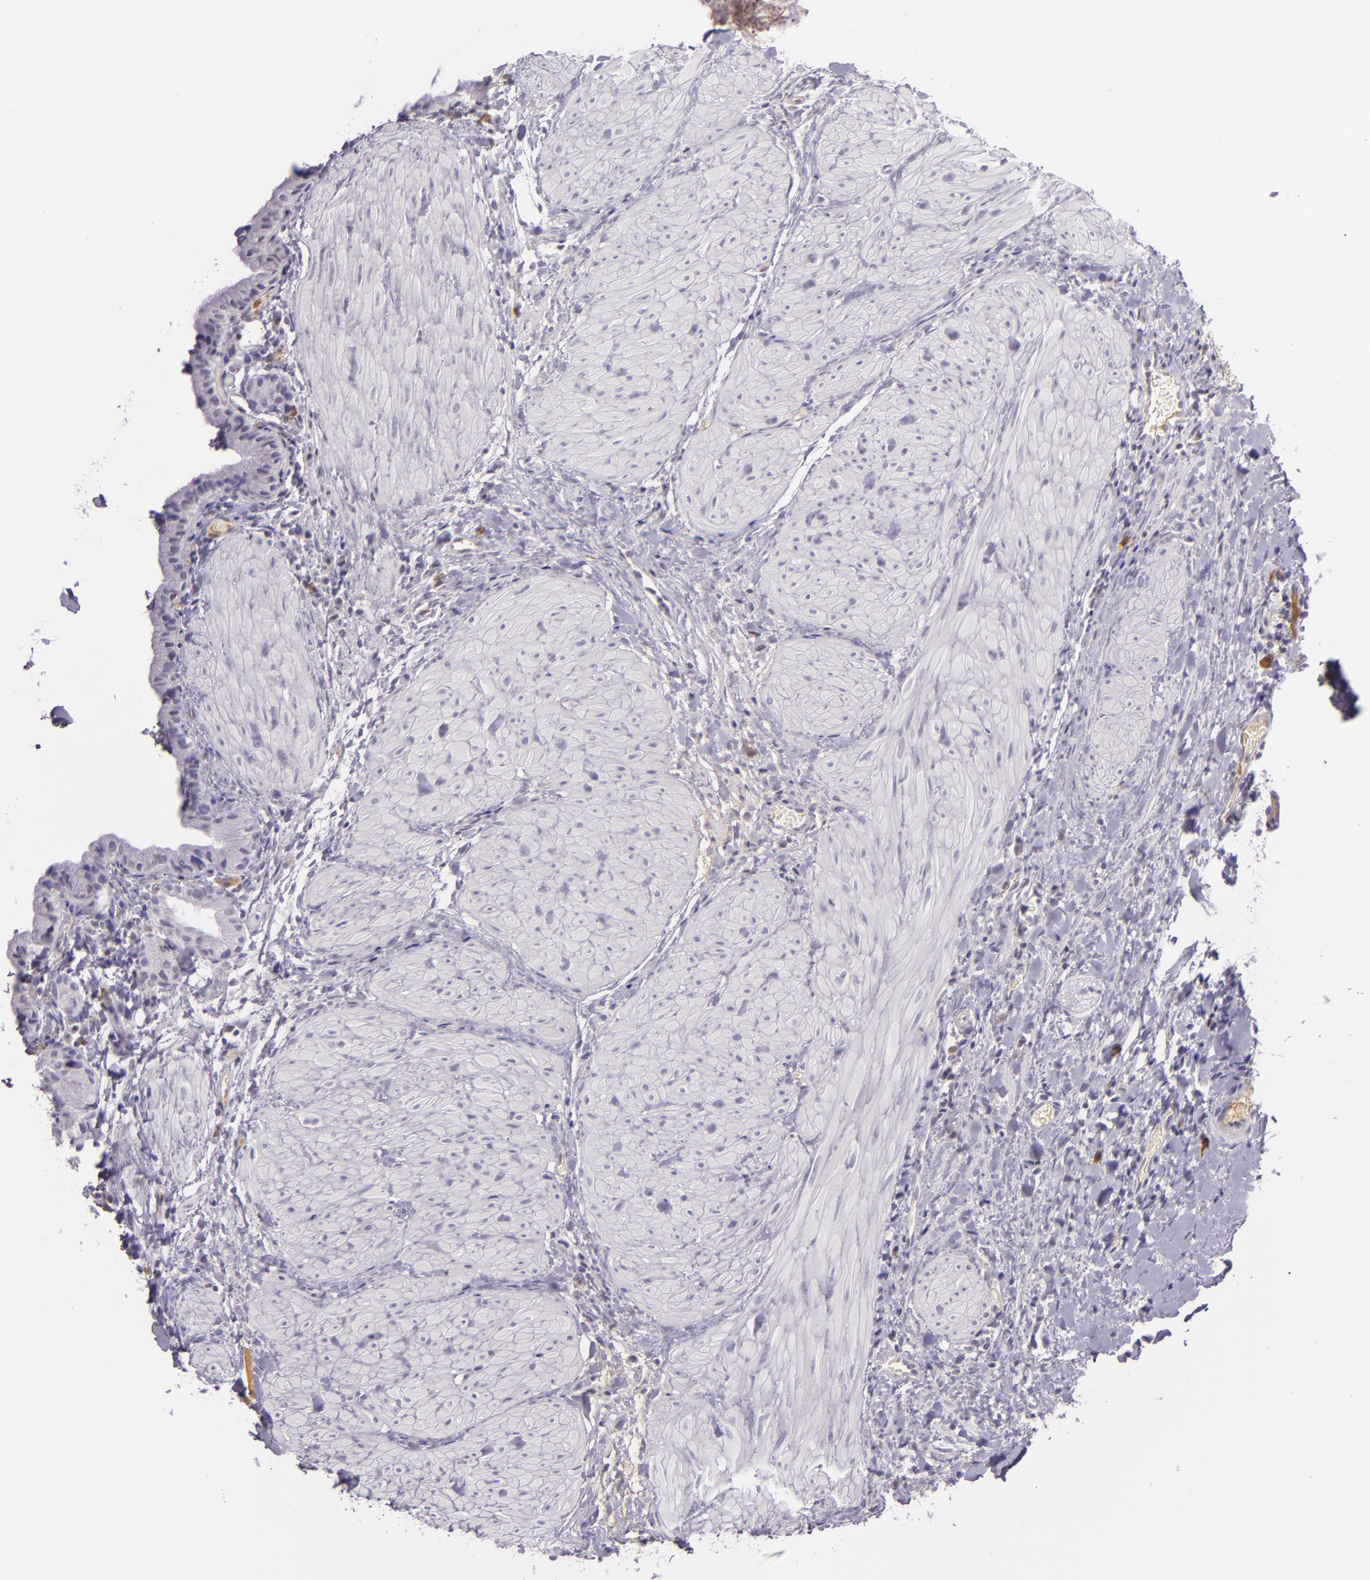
{"staining": {"intensity": "negative", "quantity": "none", "location": "none"}, "tissue": "gallbladder", "cell_type": "Glandular cells", "image_type": "normal", "snomed": [{"axis": "morphology", "description": "Normal tissue, NOS"}, {"axis": "morphology", "description": "Inflammation, NOS"}, {"axis": "topography", "description": "Gallbladder"}], "caption": "Human gallbladder stained for a protein using immunohistochemistry (IHC) exhibits no staining in glandular cells.", "gene": "CHEK2", "patient": {"sex": "male", "age": 66}}